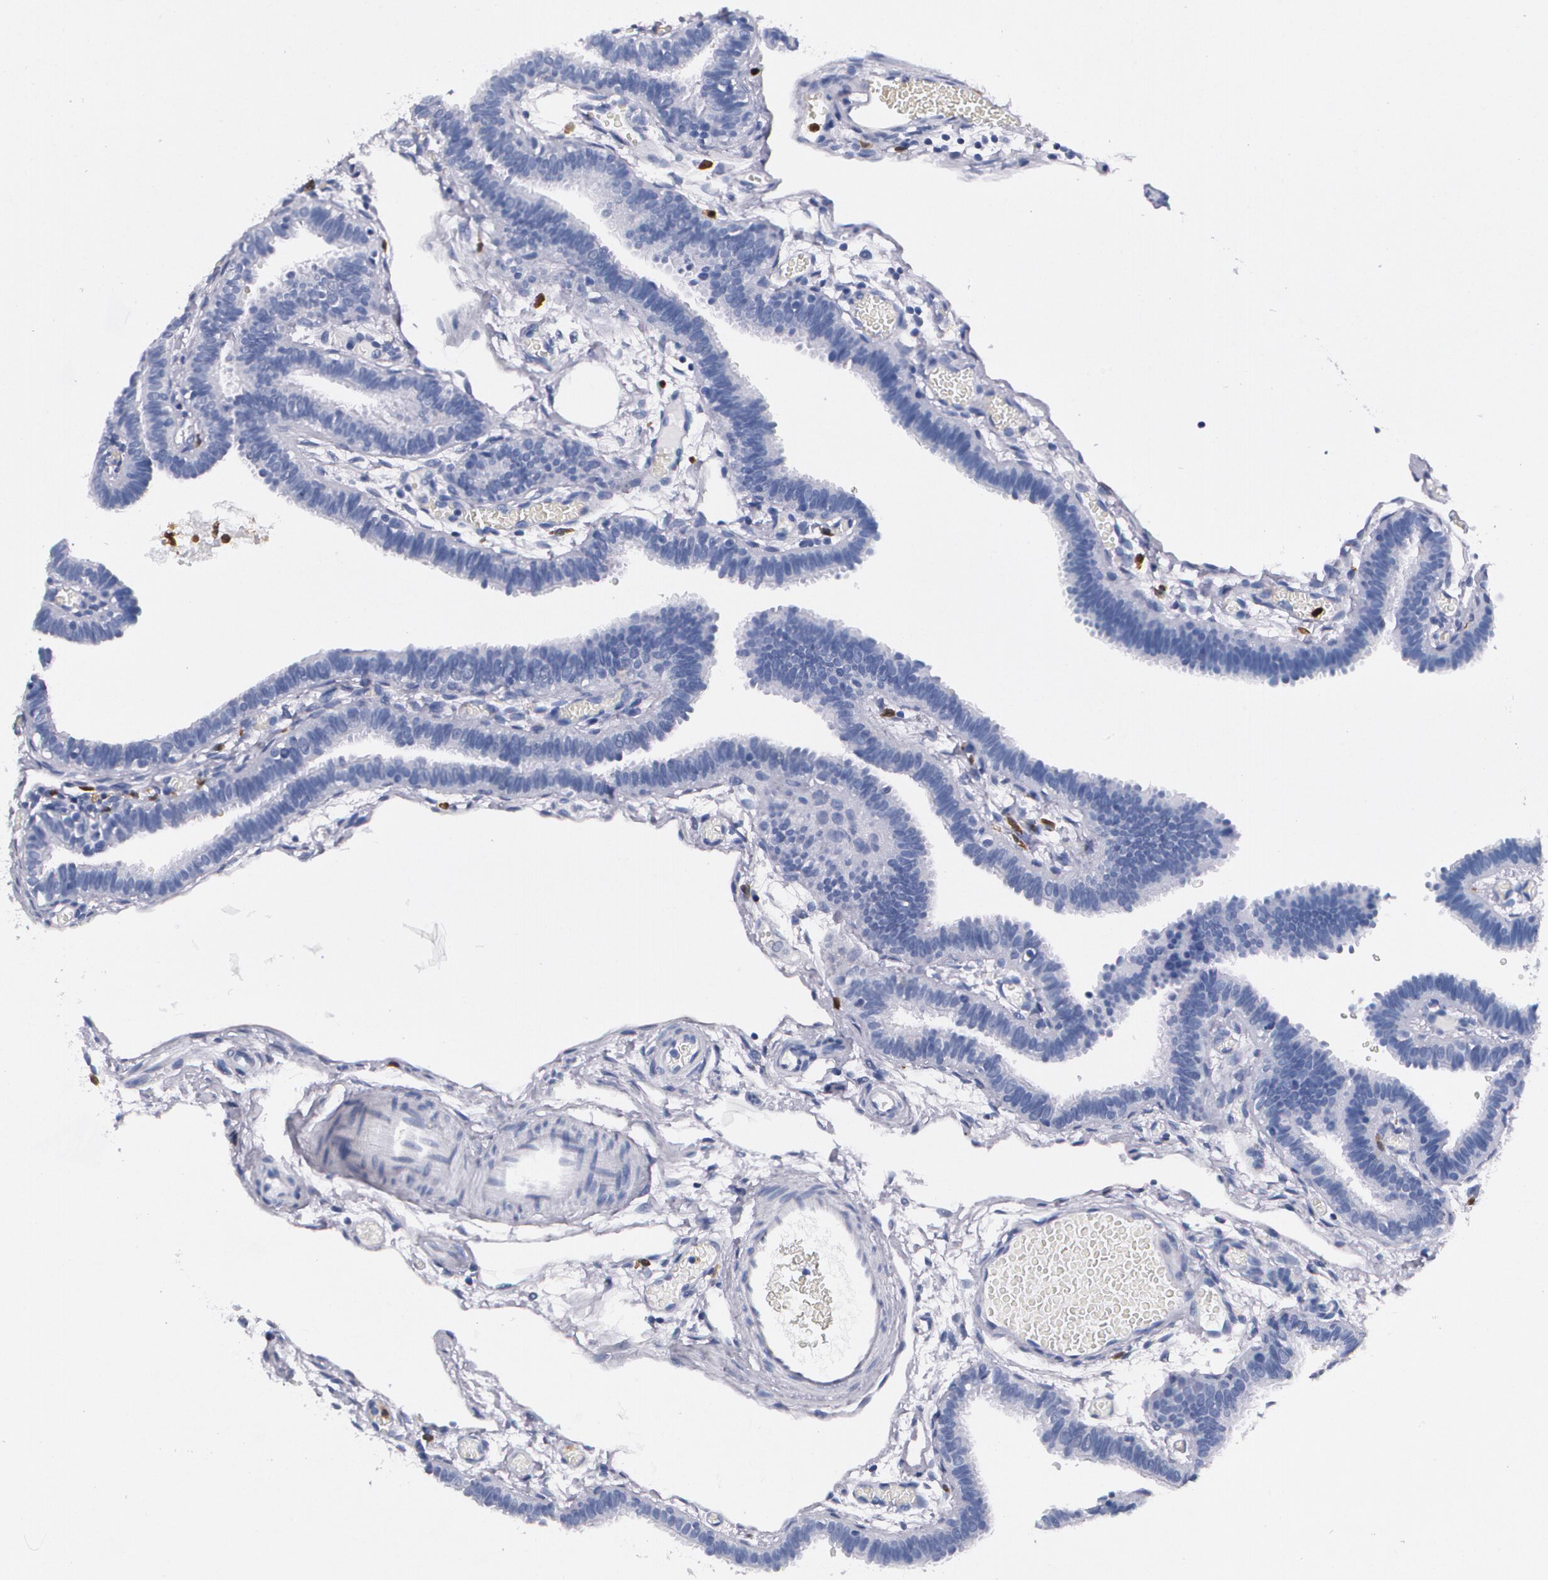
{"staining": {"intensity": "negative", "quantity": "none", "location": "none"}, "tissue": "fallopian tube", "cell_type": "Glandular cells", "image_type": "normal", "snomed": [{"axis": "morphology", "description": "Normal tissue, NOS"}, {"axis": "topography", "description": "Fallopian tube"}], "caption": "DAB (3,3'-diaminobenzidine) immunohistochemical staining of unremarkable fallopian tube displays no significant expression in glandular cells. The staining is performed using DAB brown chromogen with nuclei counter-stained in using hematoxylin.", "gene": "S100A8", "patient": {"sex": "female", "age": 29}}